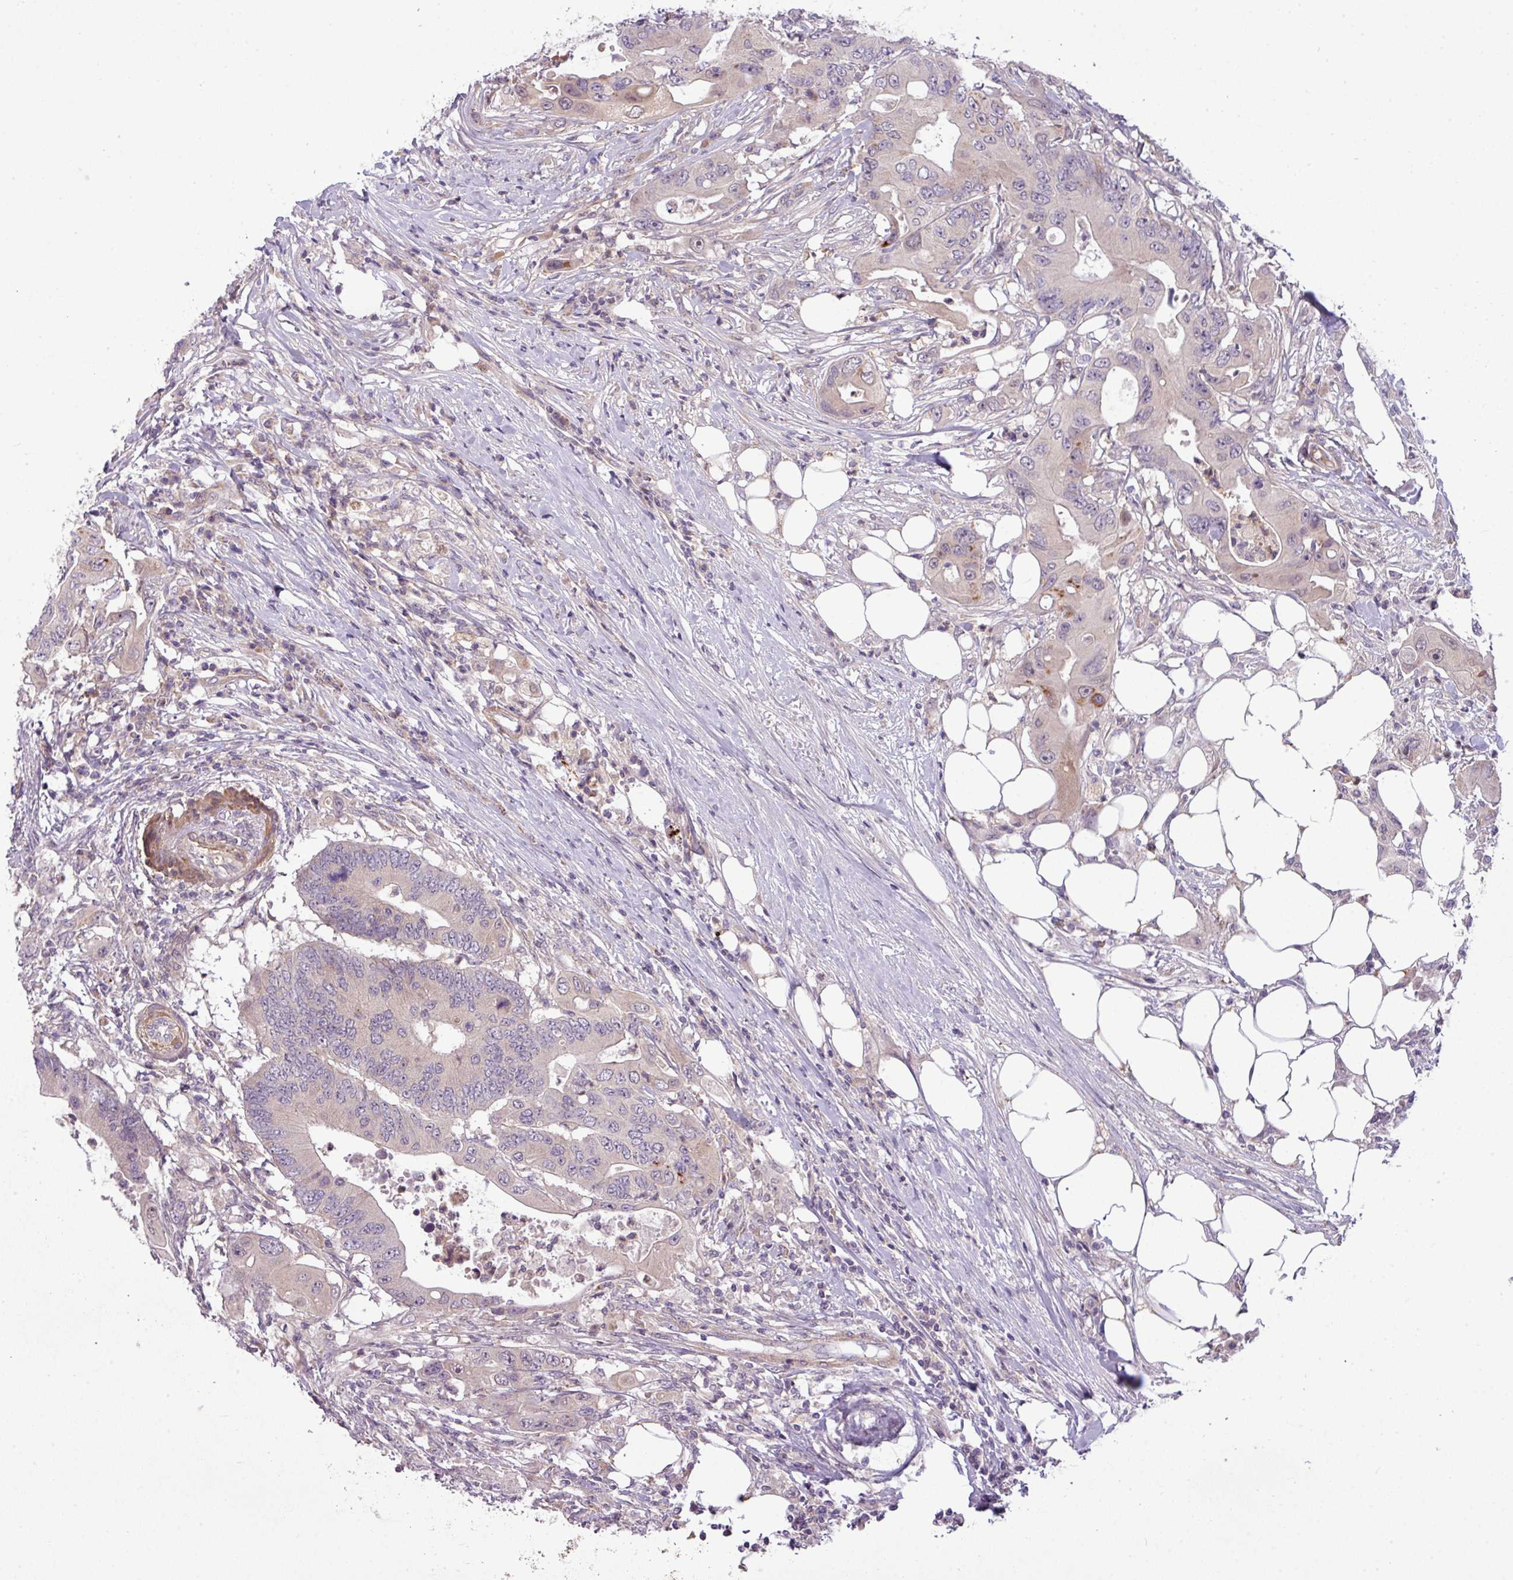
{"staining": {"intensity": "negative", "quantity": "none", "location": "none"}, "tissue": "colorectal cancer", "cell_type": "Tumor cells", "image_type": "cancer", "snomed": [{"axis": "morphology", "description": "Adenocarcinoma, NOS"}, {"axis": "topography", "description": "Colon"}], "caption": "Immunohistochemistry micrograph of human colorectal adenocarcinoma stained for a protein (brown), which demonstrates no staining in tumor cells.", "gene": "ZNF35", "patient": {"sex": "male", "age": 71}}